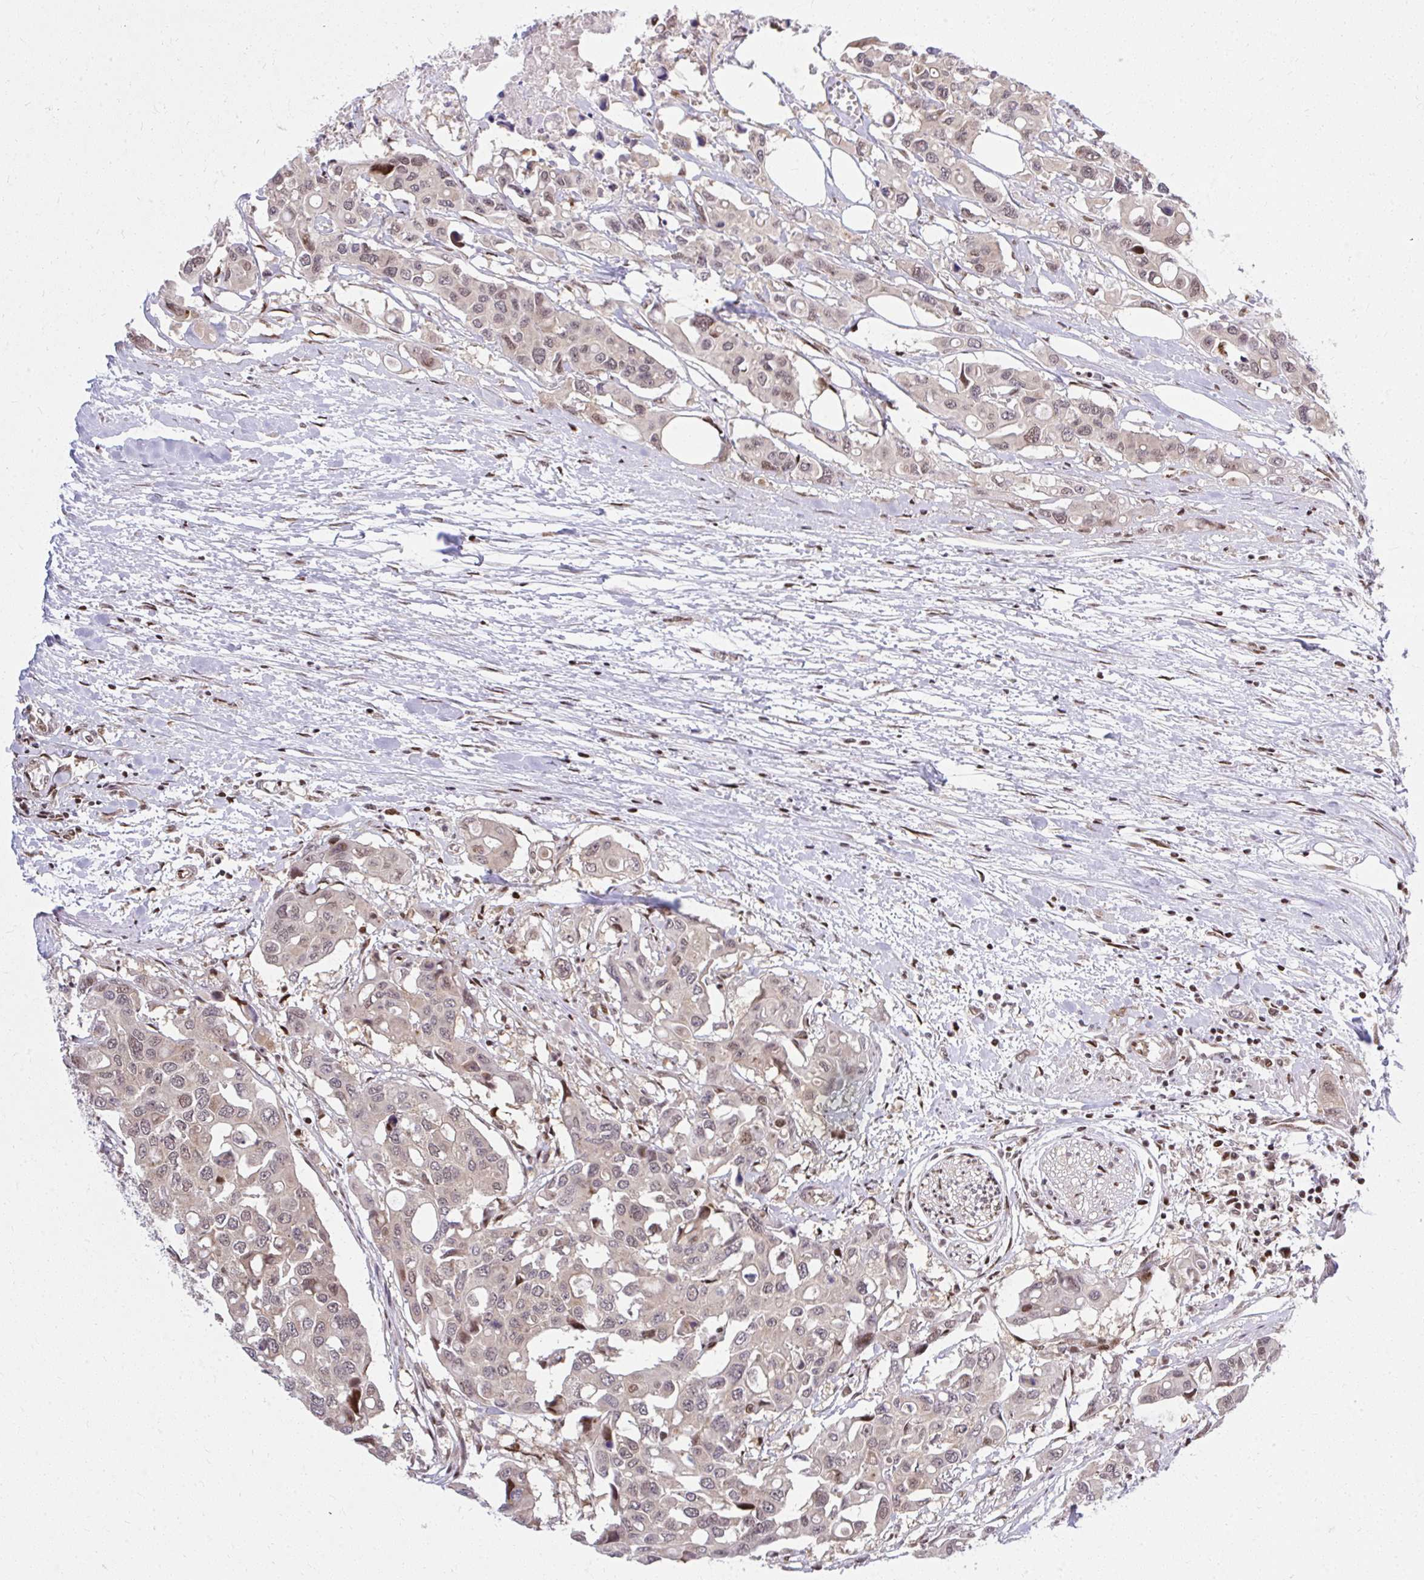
{"staining": {"intensity": "weak", "quantity": "25%-75%", "location": "nuclear"}, "tissue": "colorectal cancer", "cell_type": "Tumor cells", "image_type": "cancer", "snomed": [{"axis": "morphology", "description": "Adenocarcinoma, NOS"}, {"axis": "topography", "description": "Colon"}], "caption": "A brown stain labels weak nuclear positivity of a protein in colorectal adenocarcinoma tumor cells.", "gene": "PIGY", "patient": {"sex": "male", "age": 77}}